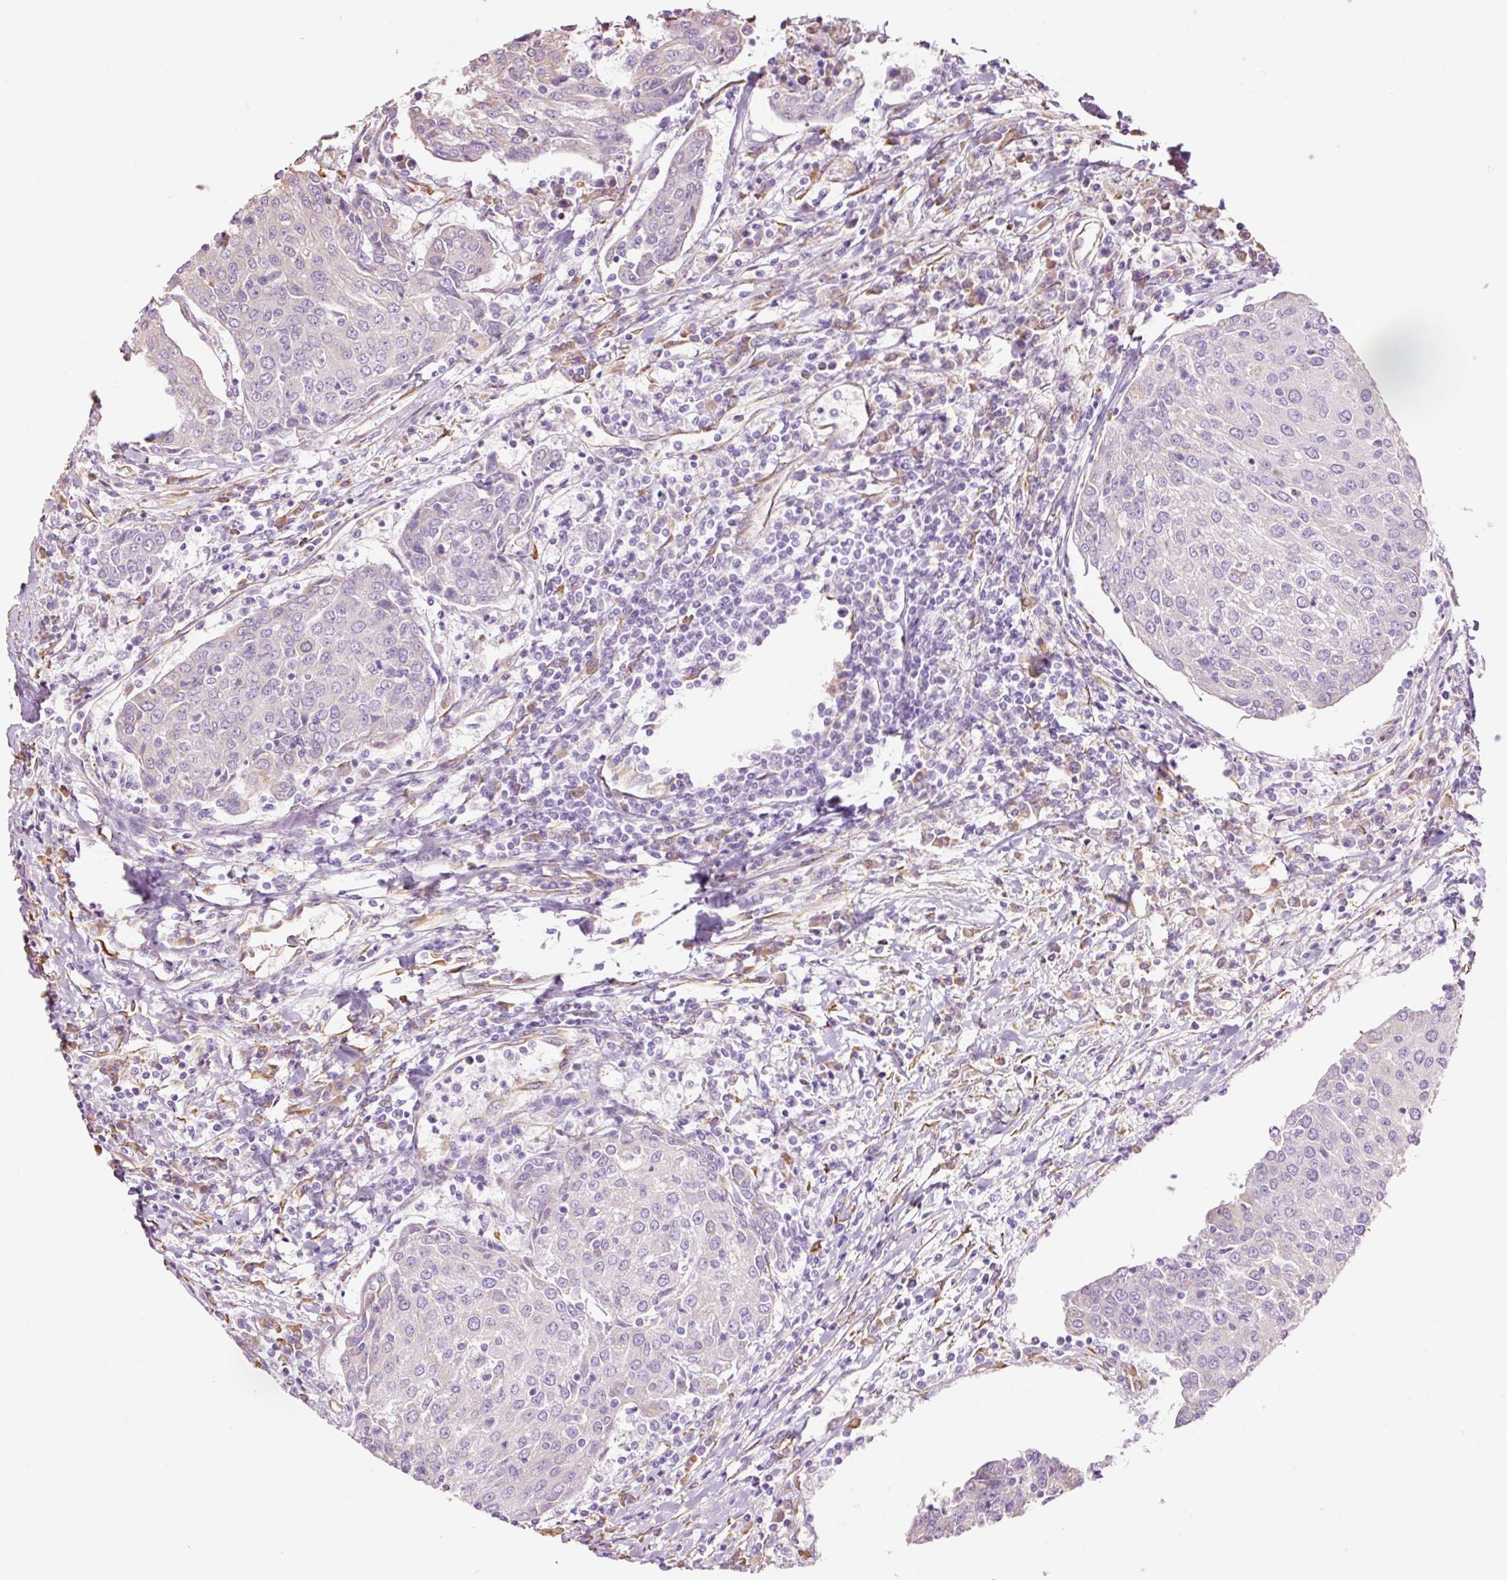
{"staining": {"intensity": "negative", "quantity": "none", "location": "none"}, "tissue": "urothelial cancer", "cell_type": "Tumor cells", "image_type": "cancer", "snomed": [{"axis": "morphology", "description": "Urothelial carcinoma, High grade"}, {"axis": "topography", "description": "Urinary bladder"}], "caption": "Histopathology image shows no significant protein staining in tumor cells of urothelial cancer.", "gene": "GCG", "patient": {"sex": "female", "age": 85}}